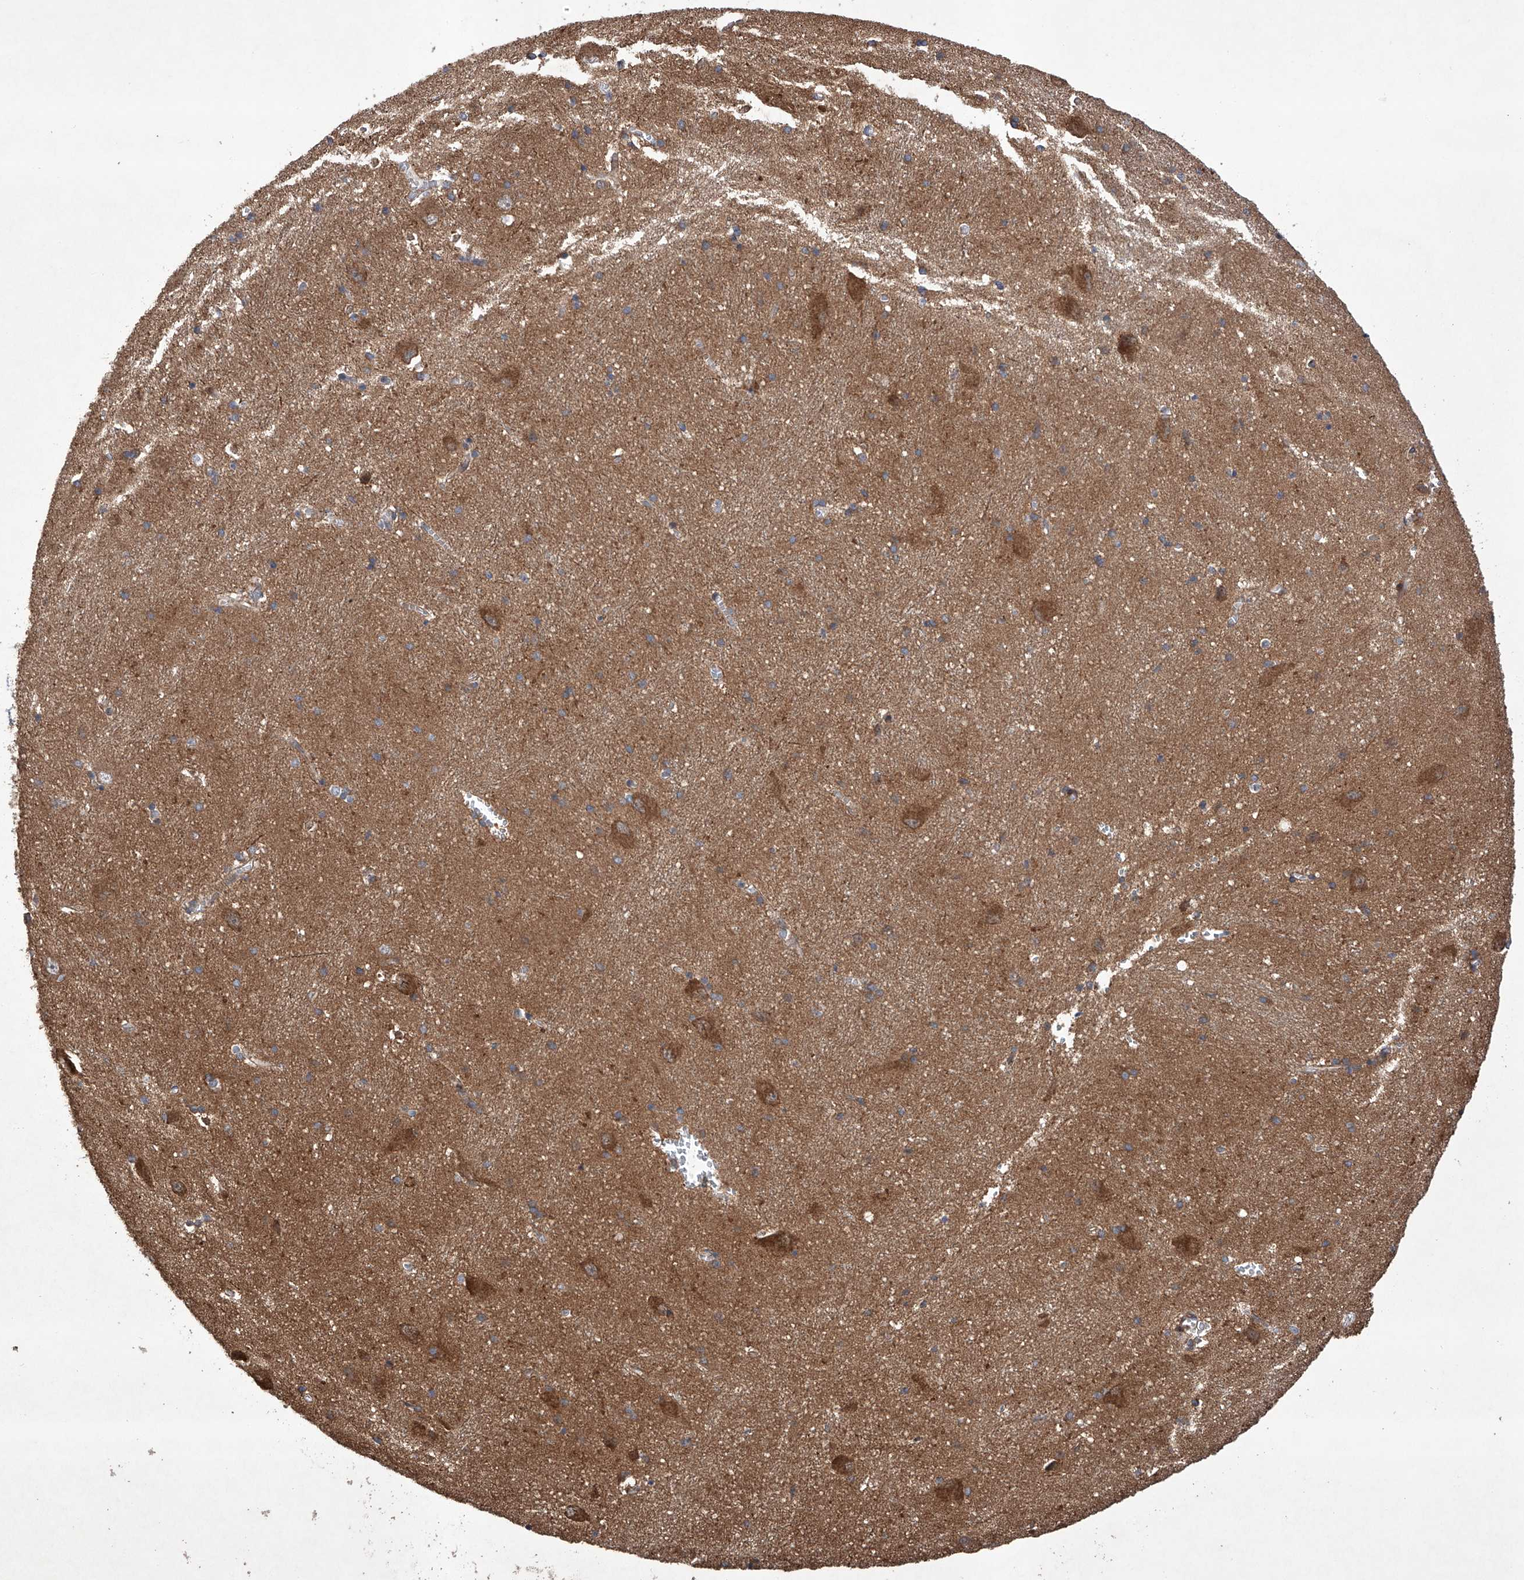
{"staining": {"intensity": "moderate", "quantity": "25%-75%", "location": "cytoplasmic/membranous"}, "tissue": "caudate", "cell_type": "Glial cells", "image_type": "normal", "snomed": [{"axis": "morphology", "description": "Normal tissue, NOS"}, {"axis": "topography", "description": "Lateral ventricle wall"}], "caption": "Immunohistochemical staining of normal caudate exhibits moderate cytoplasmic/membranous protein positivity in about 25%-75% of glial cells.", "gene": "TIMM23", "patient": {"sex": "male", "age": 37}}